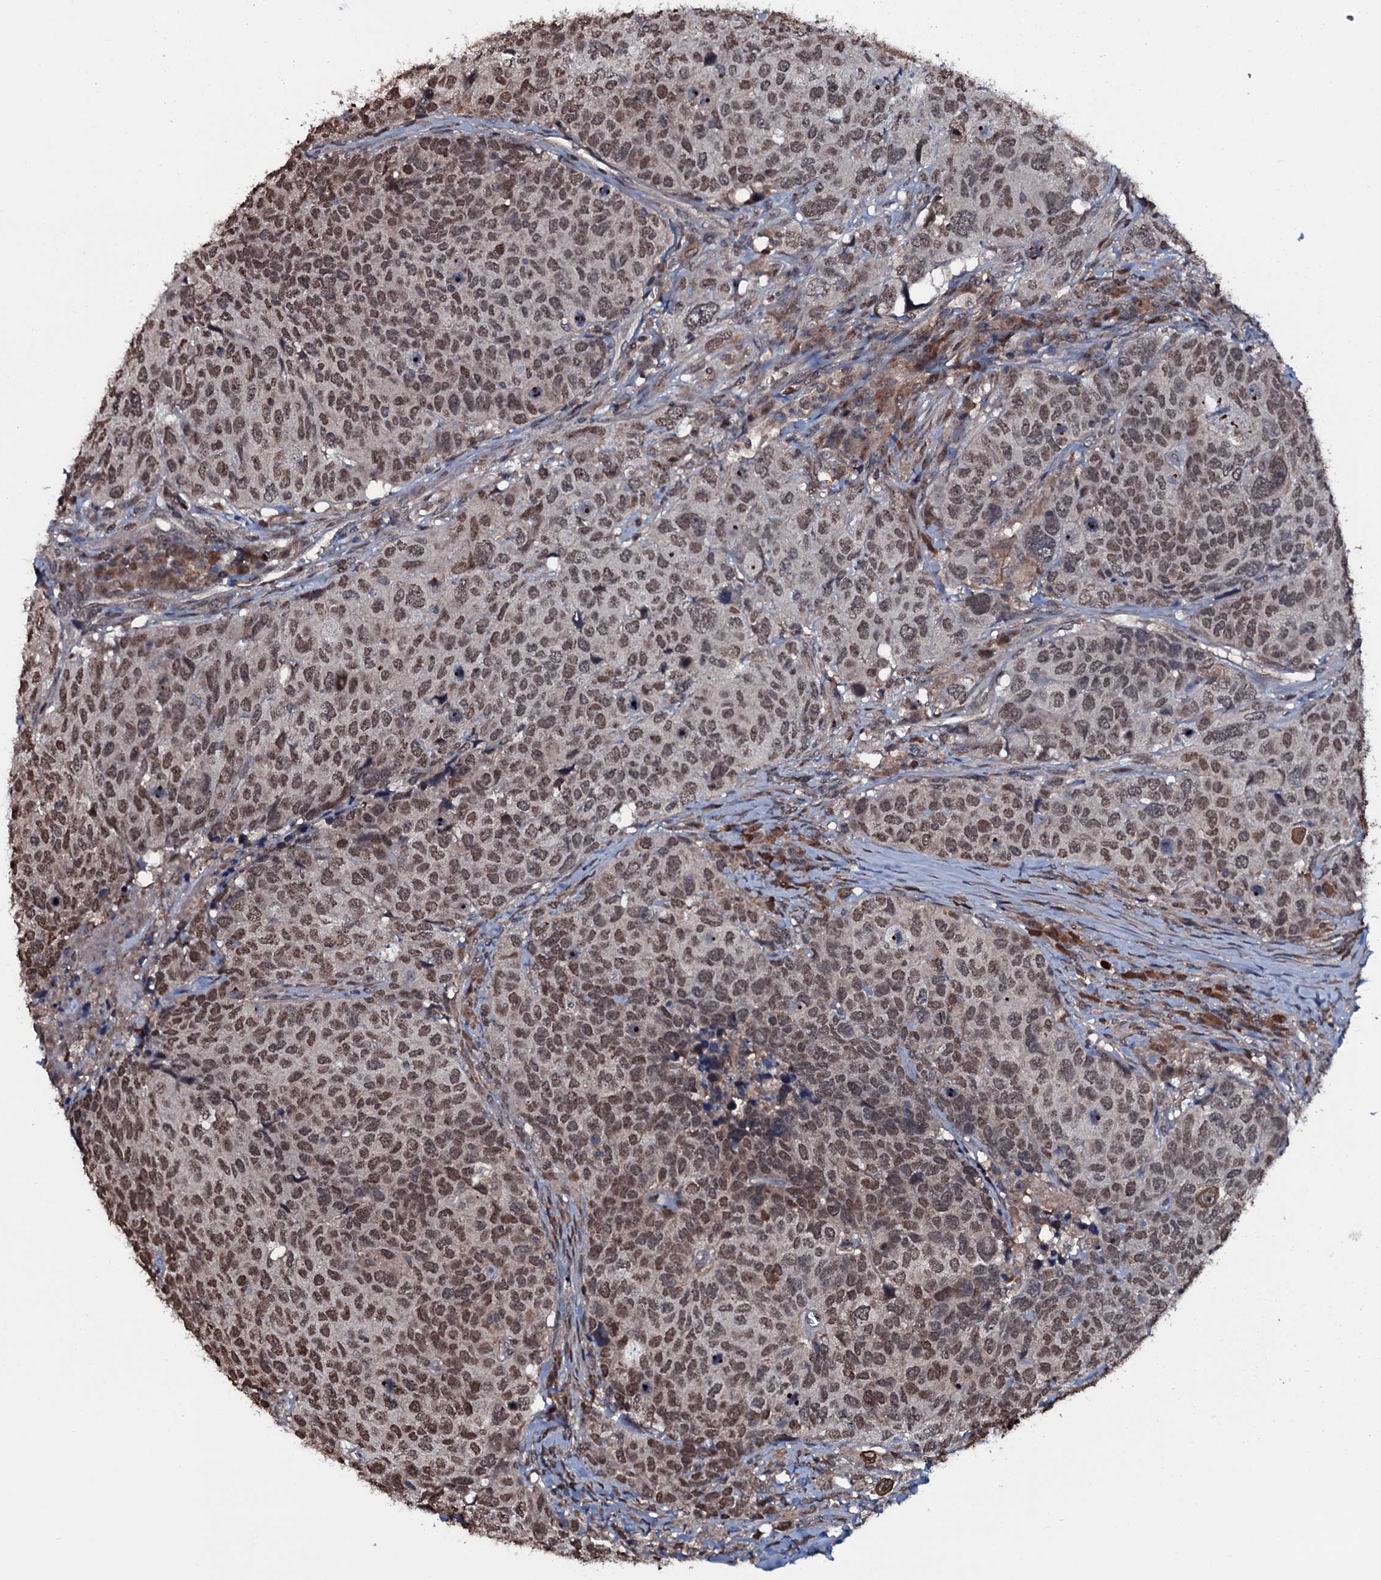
{"staining": {"intensity": "moderate", "quantity": ">75%", "location": "nuclear"}, "tissue": "head and neck cancer", "cell_type": "Tumor cells", "image_type": "cancer", "snomed": [{"axis": "morphology", "description": "Squamous cell carcinoma, NOS"}, {"axis": "topography", "description": "Head-Neck"}], "caption": "This is an image of IHC staining of head and neck squamous cell carcinoma, which shows moderate staining in the nuclear of tumor cells.", "gene": "HDDC3", "patient": {"sex": "male", "age": 66}}